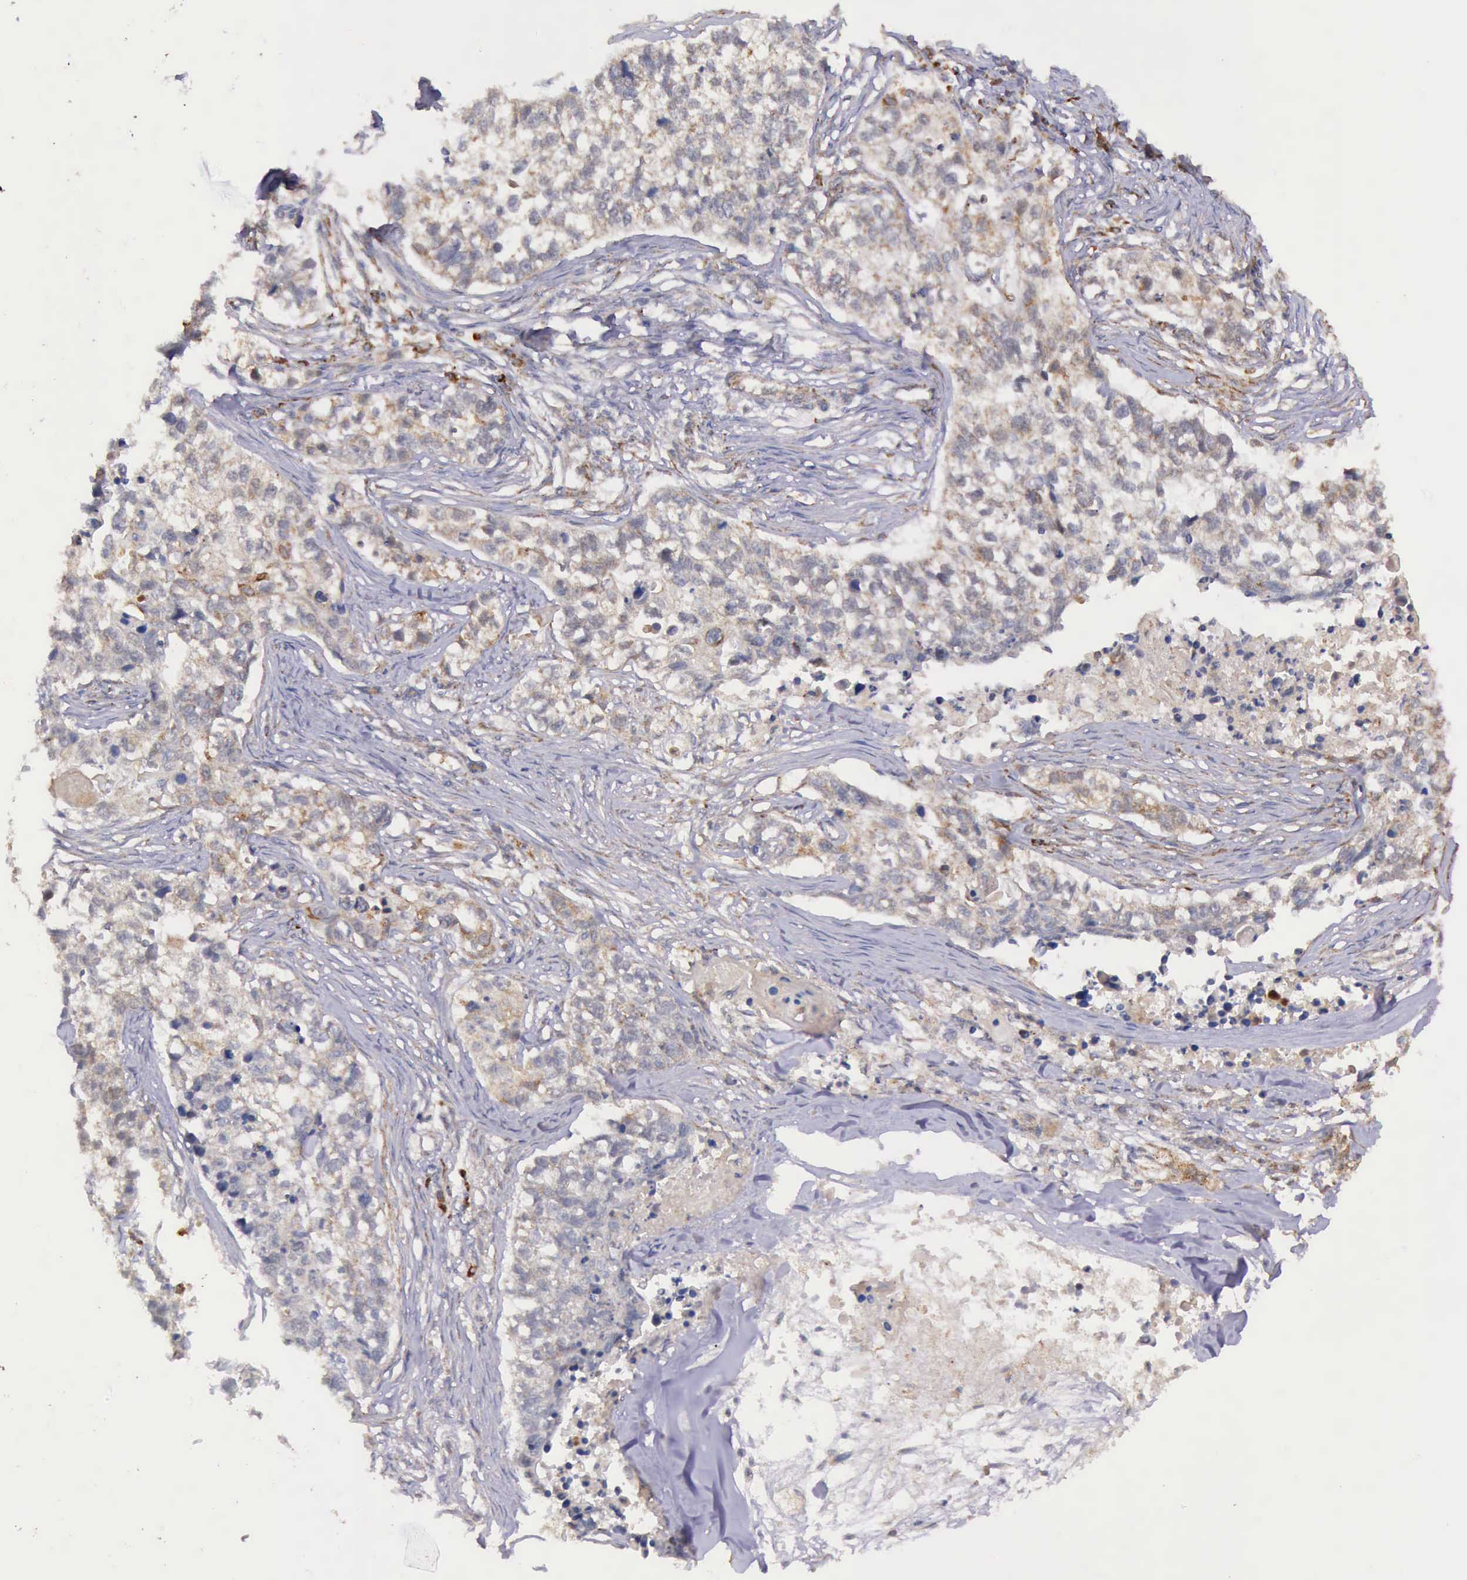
{"staining": {"intensity": "weak", "quantity": "25%-75%", "location": "cytoplasmic/membranous"}, "tissue": "lung cancer", "cell_type": "Tumor cells", "image_type": "cancer", "snomed": [{"axis": "morphology", "description": "Squamous cell carcinoma, NOS"}, {"axis": "topography", "description": "Lymph node"}, {"axis": "topography", "description": "Lung"}], "caption": "Human squamous cell carcinoma (lung) stained for a protein (brown) demonstrates weak cytoplasmic/membranous positive staining in approximately 25%-75% of tumor cells.", "gene": "ARMCX3", "patient": {"sex": "male", "age": 74}}